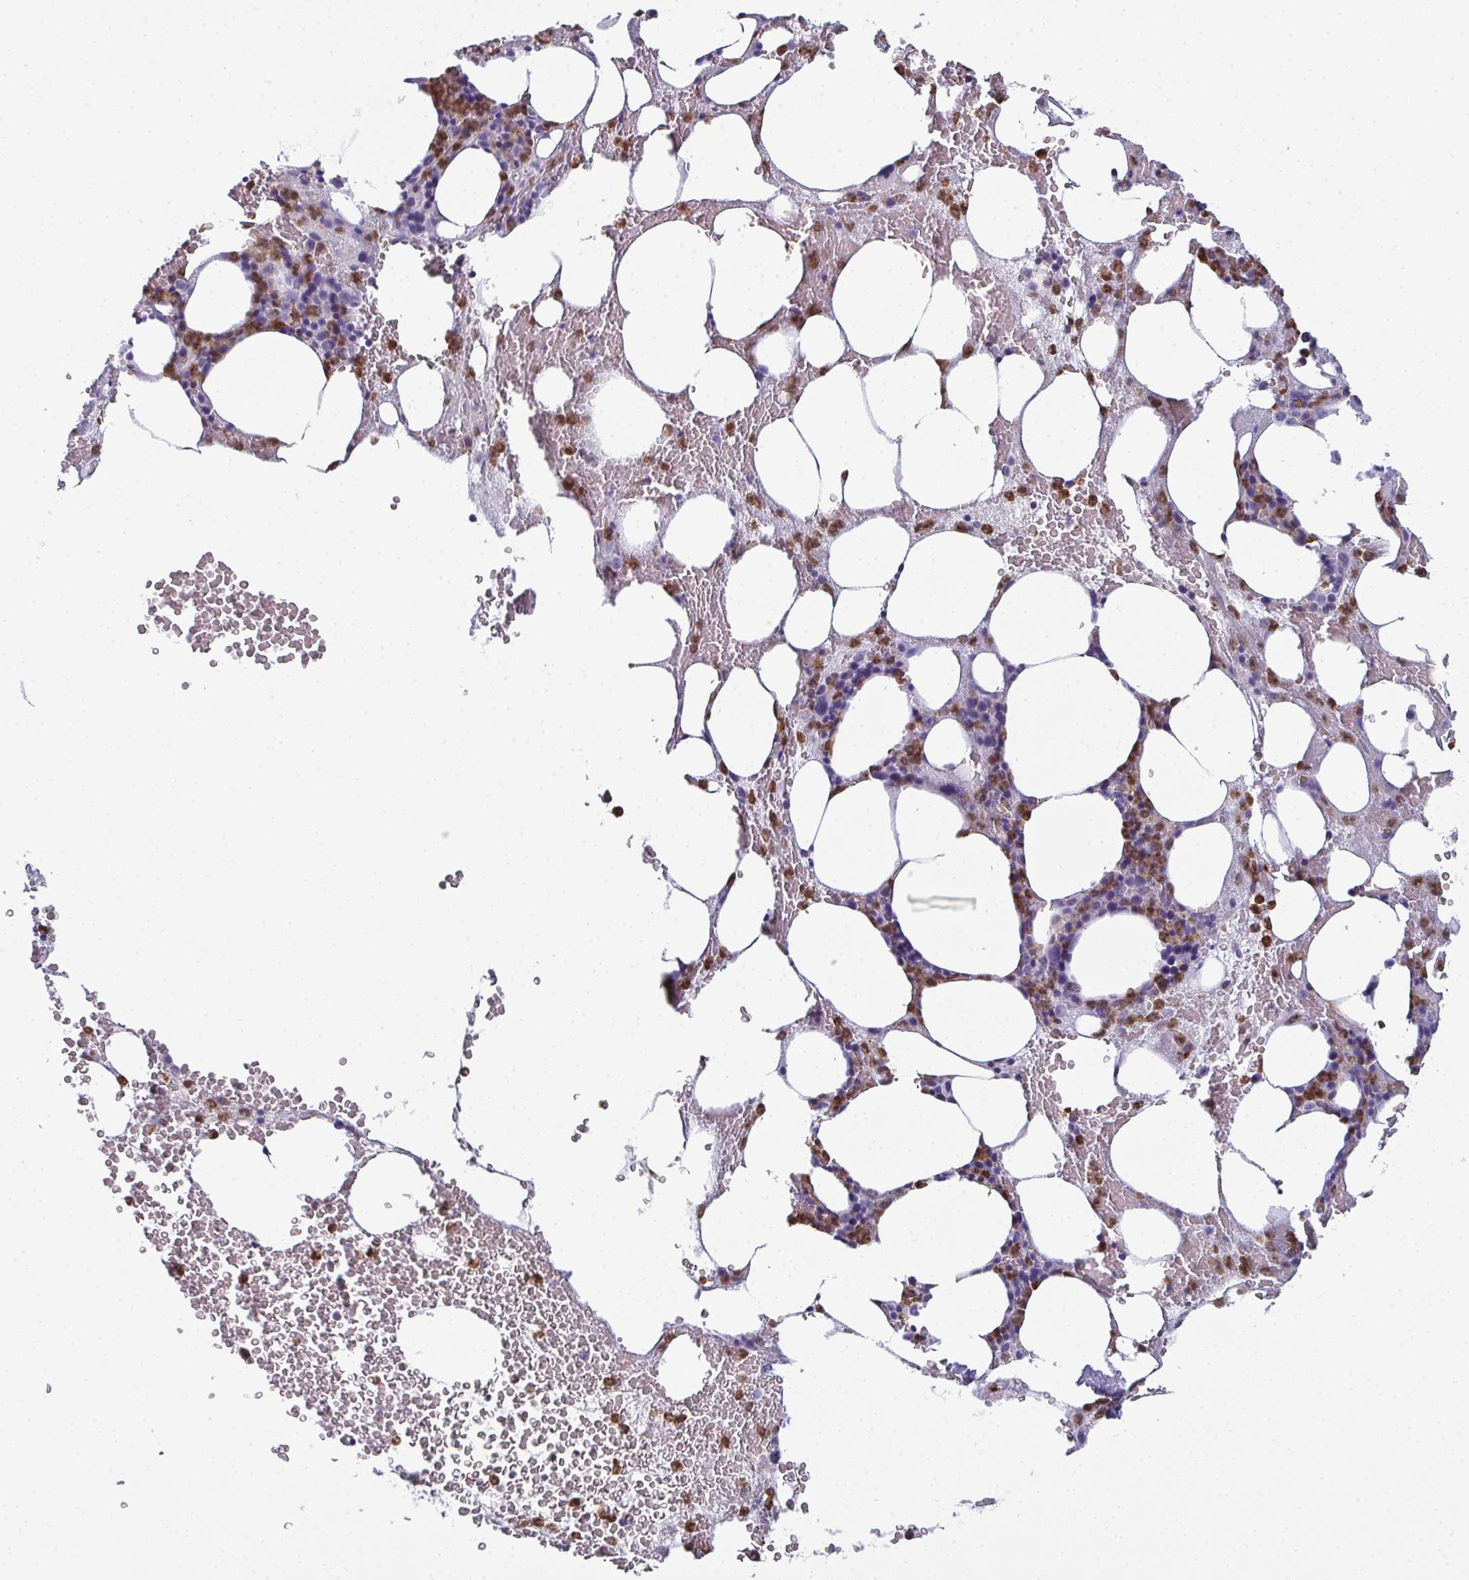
{"staining": {"intensity": "moderate", "quantity": "25%-75%", "location": "cytoplasmic/membranous,nuclear"}, "tissue": "bone marrow", "cell_type": "Hematopoietic cells", "image_type": "normal", "snomed": [{"axis": "morphology", "description": "Normal tissue, NOS"}, {"axis": "topography", "description": "Bone marrow"}], "caption": "The image displays staining of benign bone marrow, revealing moderate cytoplasmic/membranous,nuclear protein staining (brown color) within hematopoietic cells.", "gene": "CDA", "patient": {"sex": "male", "age": 89}}